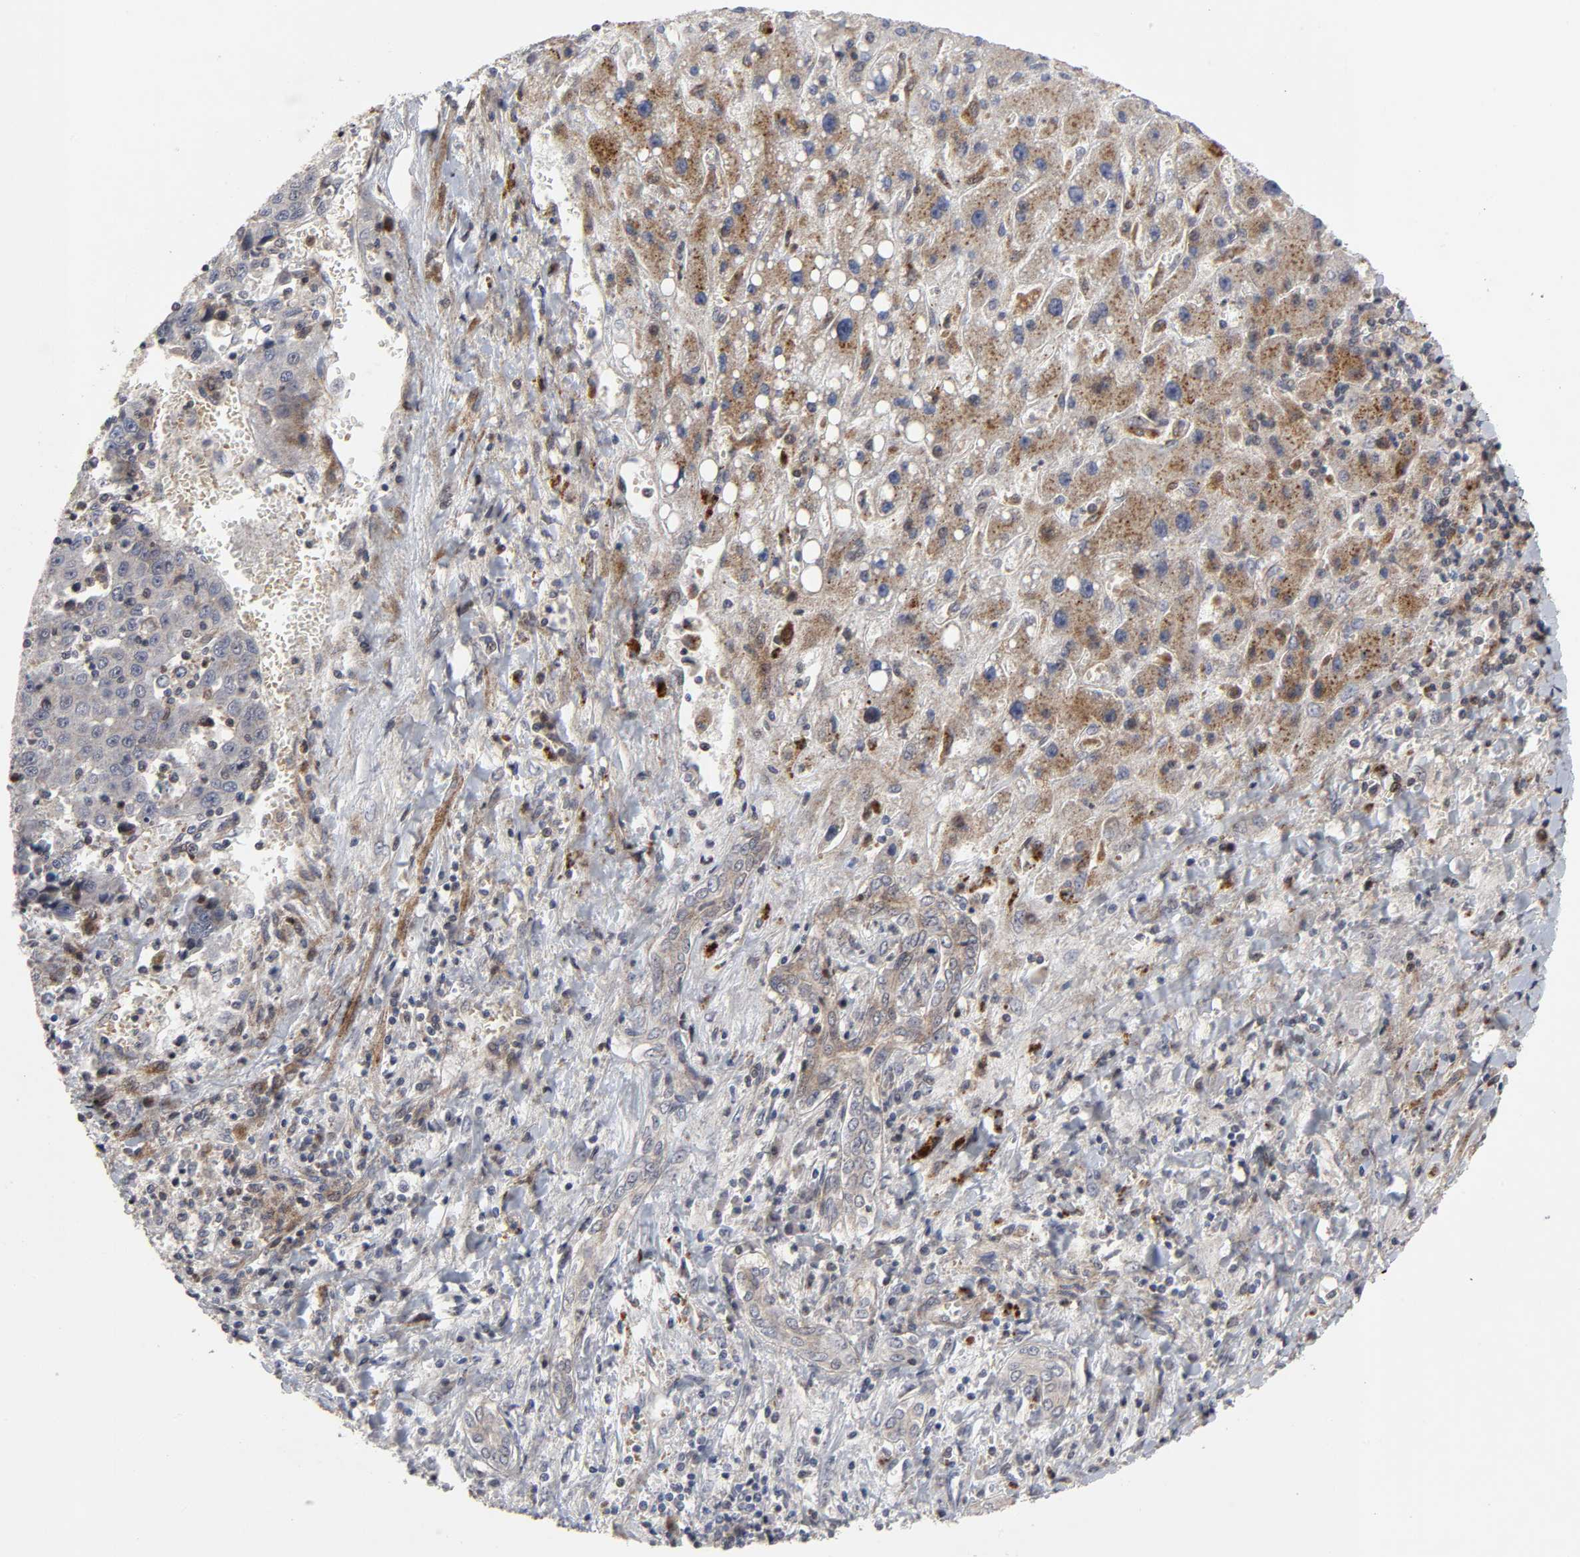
{"staining": {"intensity": "moderate", "quantity": ">75%", "location": "cytoplasmic/membranous,nuclear"}, "tissue": "liver cancer", "cell_type": "Tumor cells", "image_type": "cancer", "snomed": [{"axis": "morphology", "description": "Carcinoma, Hepatocellular, NOS"}, {"axis": "topography", "description": "Liver"}], "caption": "Hepatocellular carcinoma (liver) tissue reveals moderate cytoplasmic/membranous and nuclear positivity in approximately >75% of tumor cells, visualized by immunohistochemistry.", "gene": "CASP9", "patient": {"sex": "female", "age": 53}}